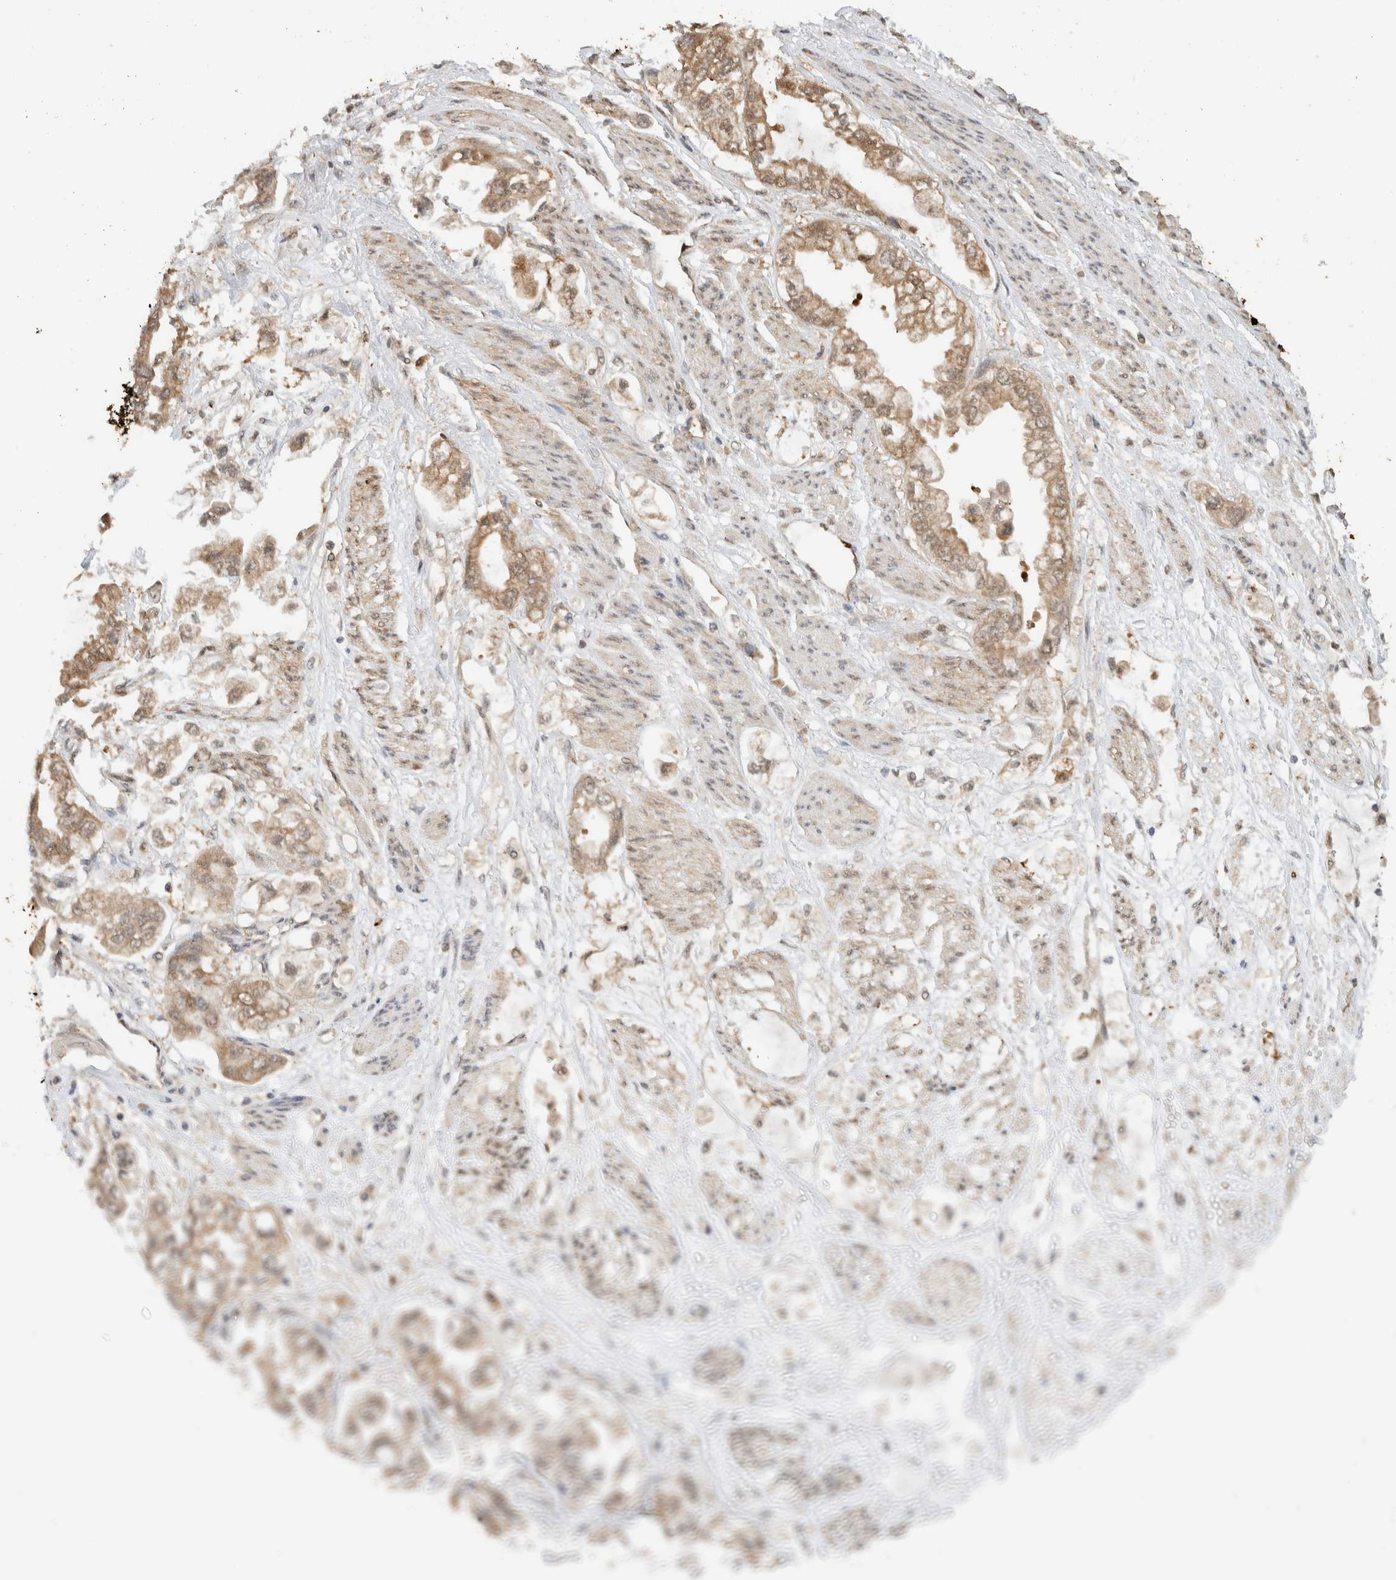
{"staining": {"intensity": "moderate", "quantity": ">75%", "location": "cytoplasmic/membranous,nuclear"}, "tissue": "stomach cancer", "cell_type": "Tumor cells", "image_type": "cancer", "snomed": [{"axis": "morphology", "description": "Adenocarcinoma, NOS"}, {"axis": "topography", "description": "Stomach"}], "caption": "High-magnification brightfield microscopy of adenocarcinoma (stomach) stained with DAB (brown) and counterstained with hematoxylin (blue). tumor cells exhibit moderate cytoplasmic/membranous and nuclear expression is identified in about>75% of cells.", "gene": "CA13", "patient": {"sex": "male", "age": 62}}